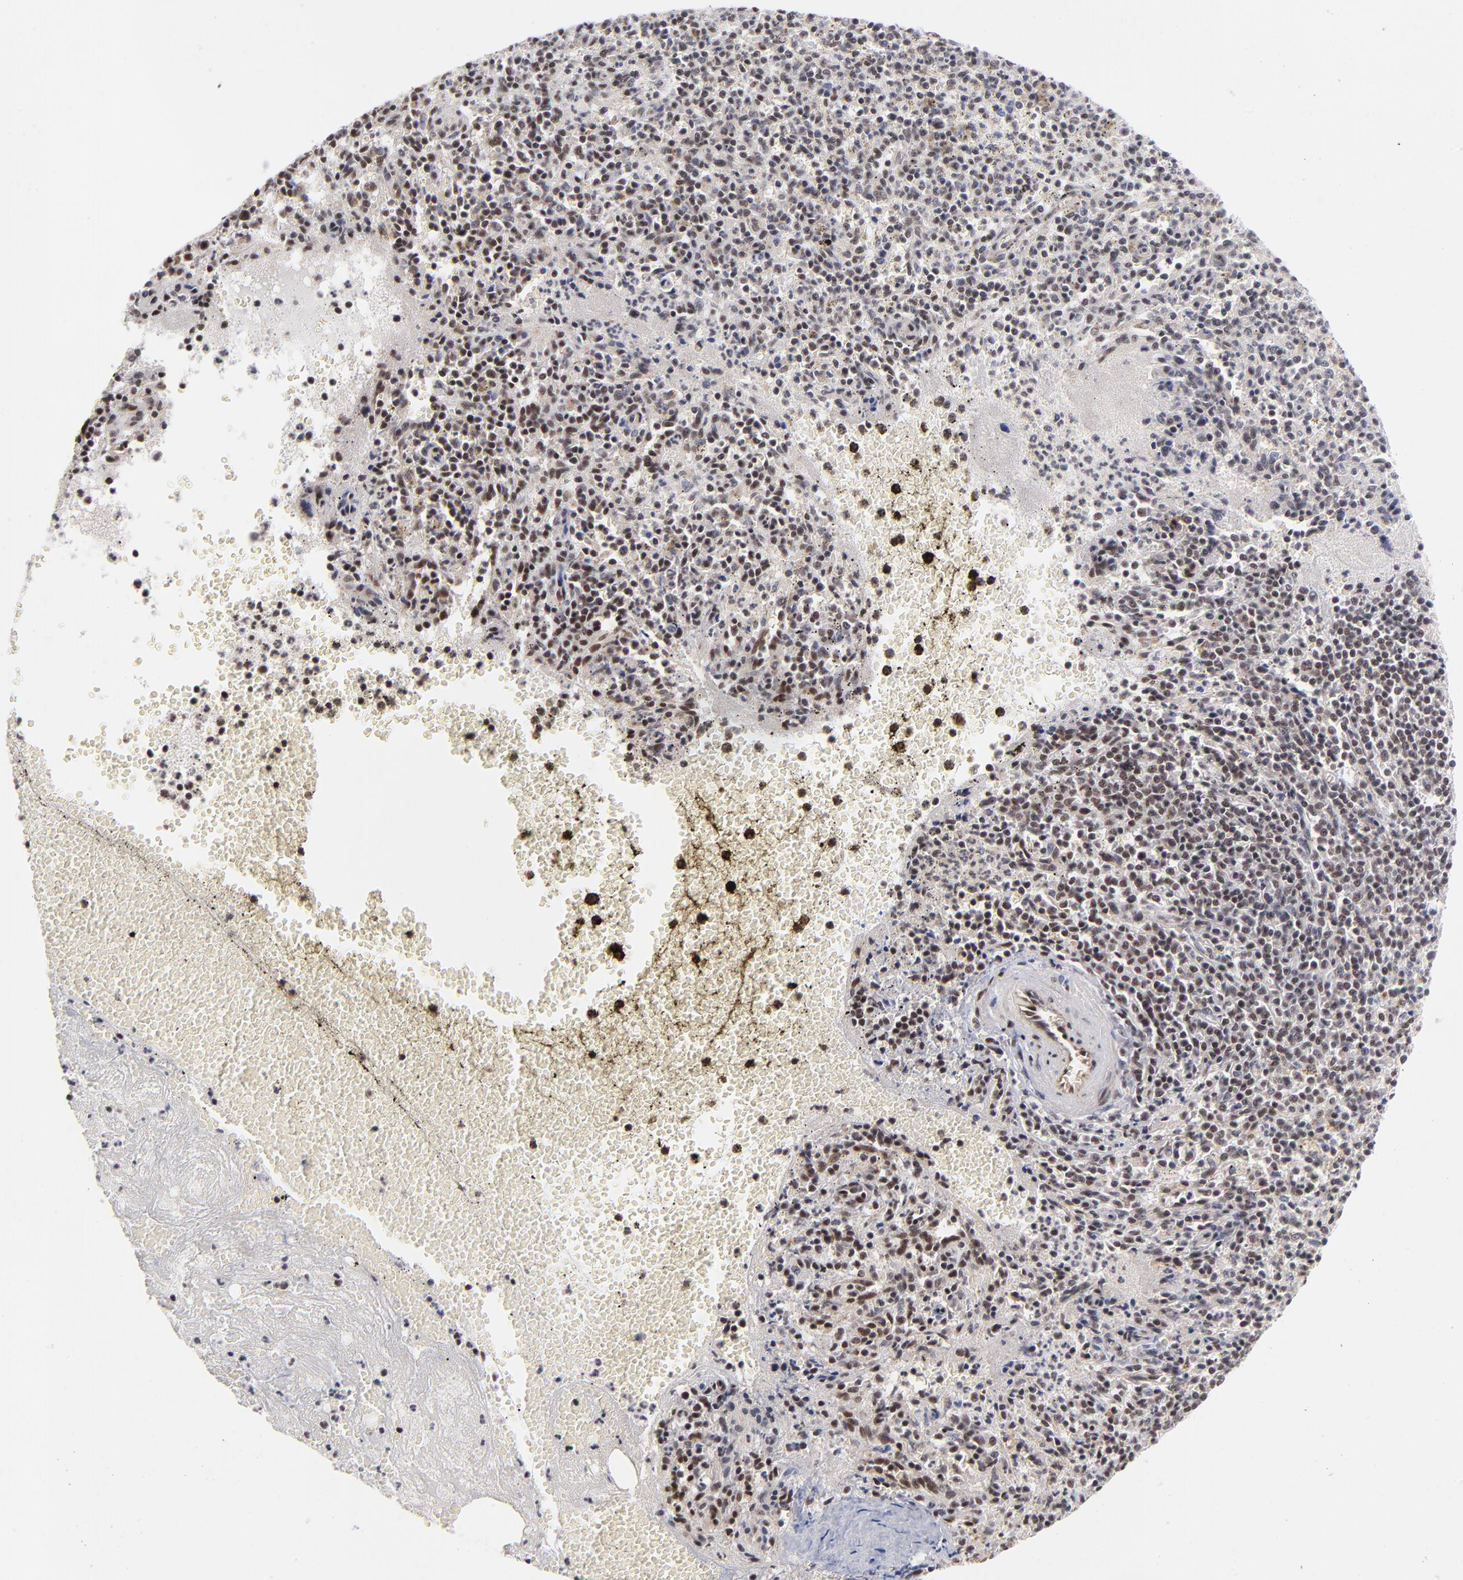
{"staining": {"intensity": "weak", "quantity": ">75%", "location": "nuclear"}, "tissue": "spleen", "cell_type": "Cells in red pulp", "image_type": "normal", "snomed": [{"axis": "morphology", "description": "Normal tissue, NOS"}, {"axis": "topography", "description": "Spleen"}], "caption": "Protein positivity by immunohistochemistry (IHC) reveals weak nuclear expression in approximately >75% of cells in red pulp in benign spleen. The staining is performed using DAB (3,3'-diaminobenzidine) brown chromogen to label protein expression. The nuclei are counter-stained blue using hematoxylin.", "gene": "GABPA", "patient": {"sex": "male", "age": 72}}